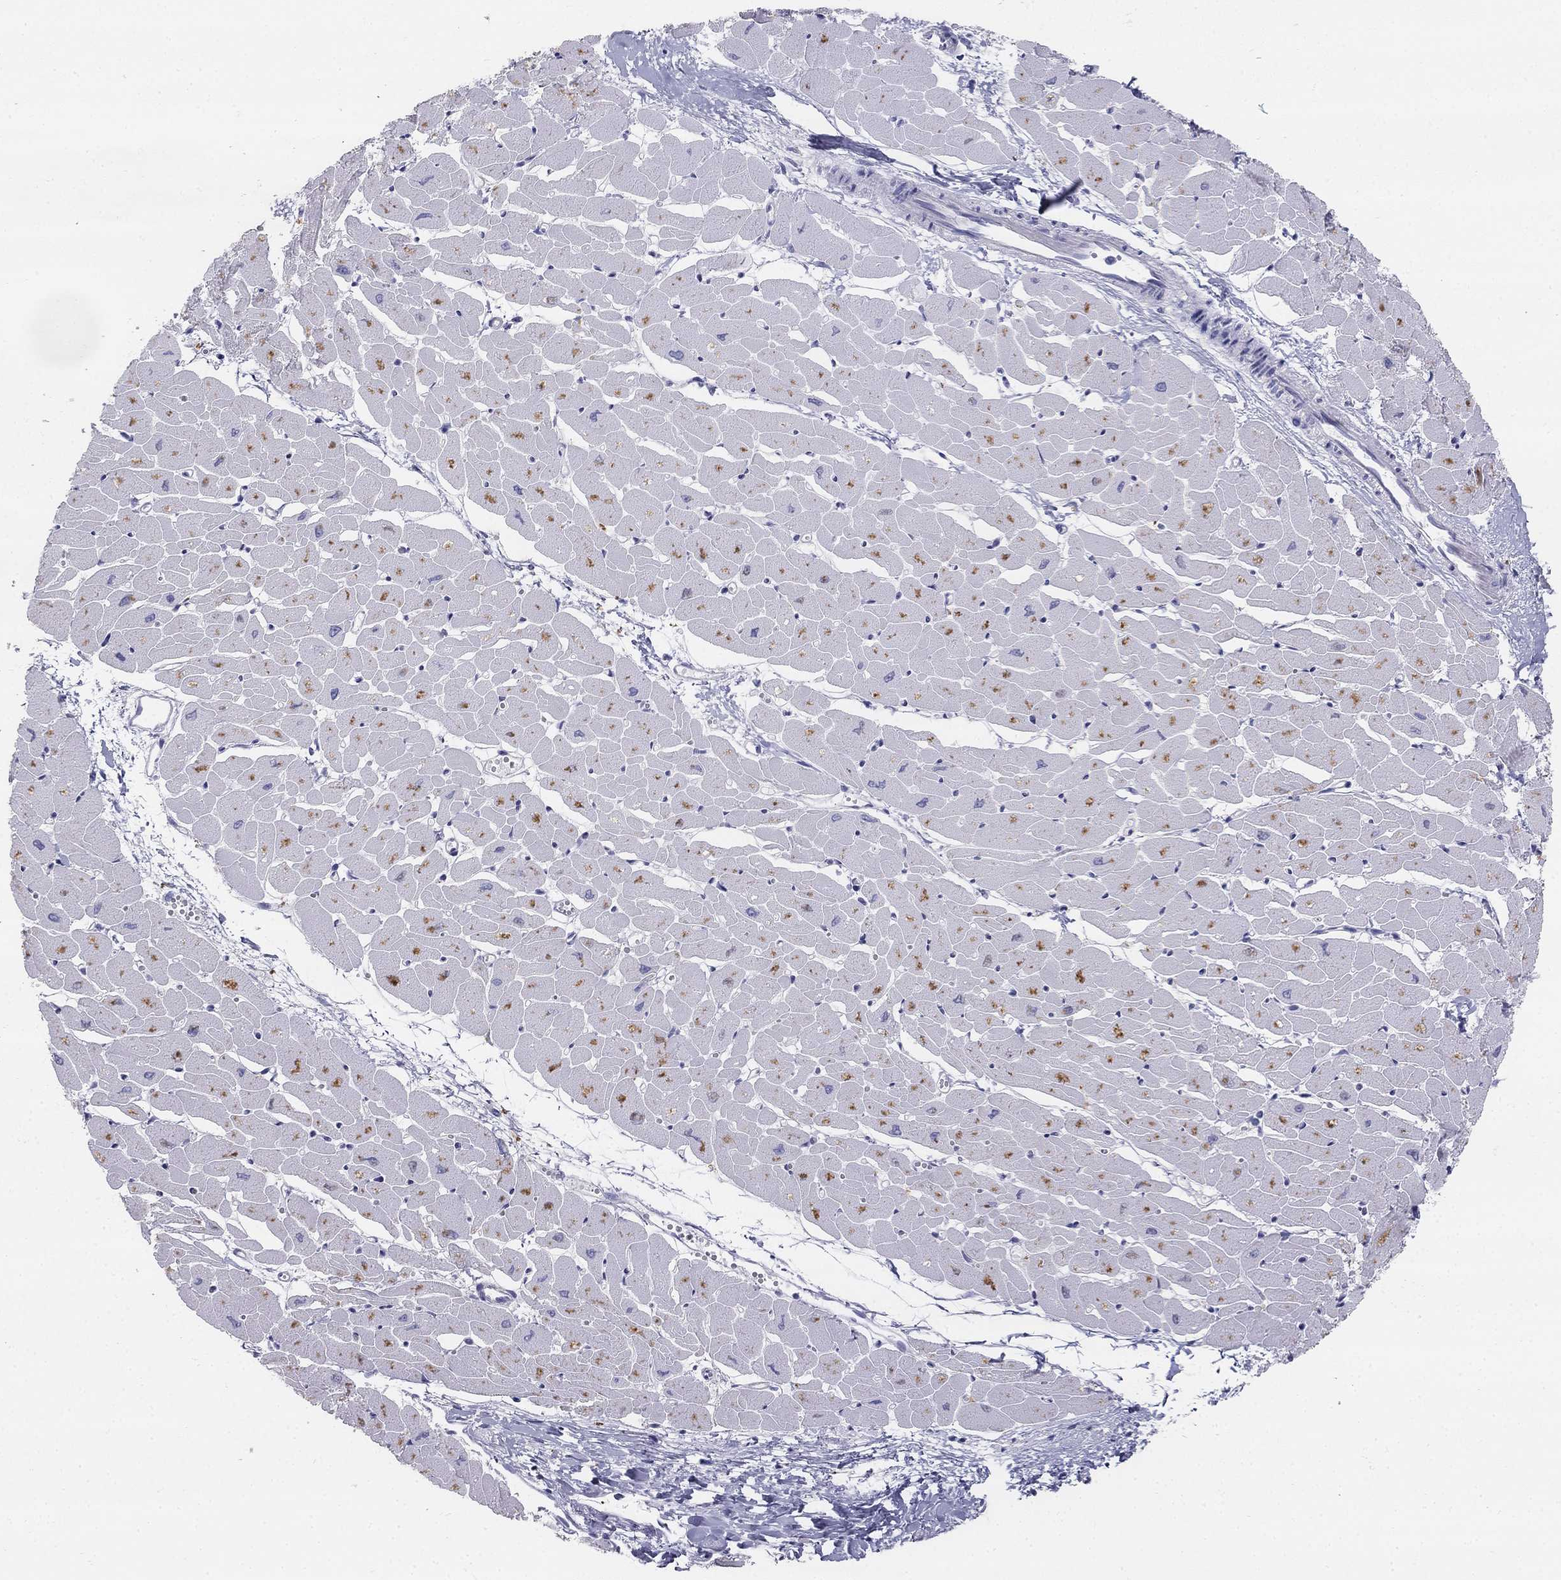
{"staining": {"intensity": "negative", "quantity": "none", "location": "none"}, "tissue": "heart muscle", "cell_type": "Cardiomyocytes", "image_type": "normal", "snomed": [{"axis": "morphology", "description": "Normal tissue, NOS"}, {"axis": "topography", "description": "Heart"}], "caption": "Immunohistochemistry (IHC) histopathology image of unremarkable heart muscle: heart muscle stained with DAB (3,3'-diaminobenzidine) shows no significant protein expression in cardiomyocytes.", "gene": "ALOXE3", "patient": {"sex": "male", "age": 57}}